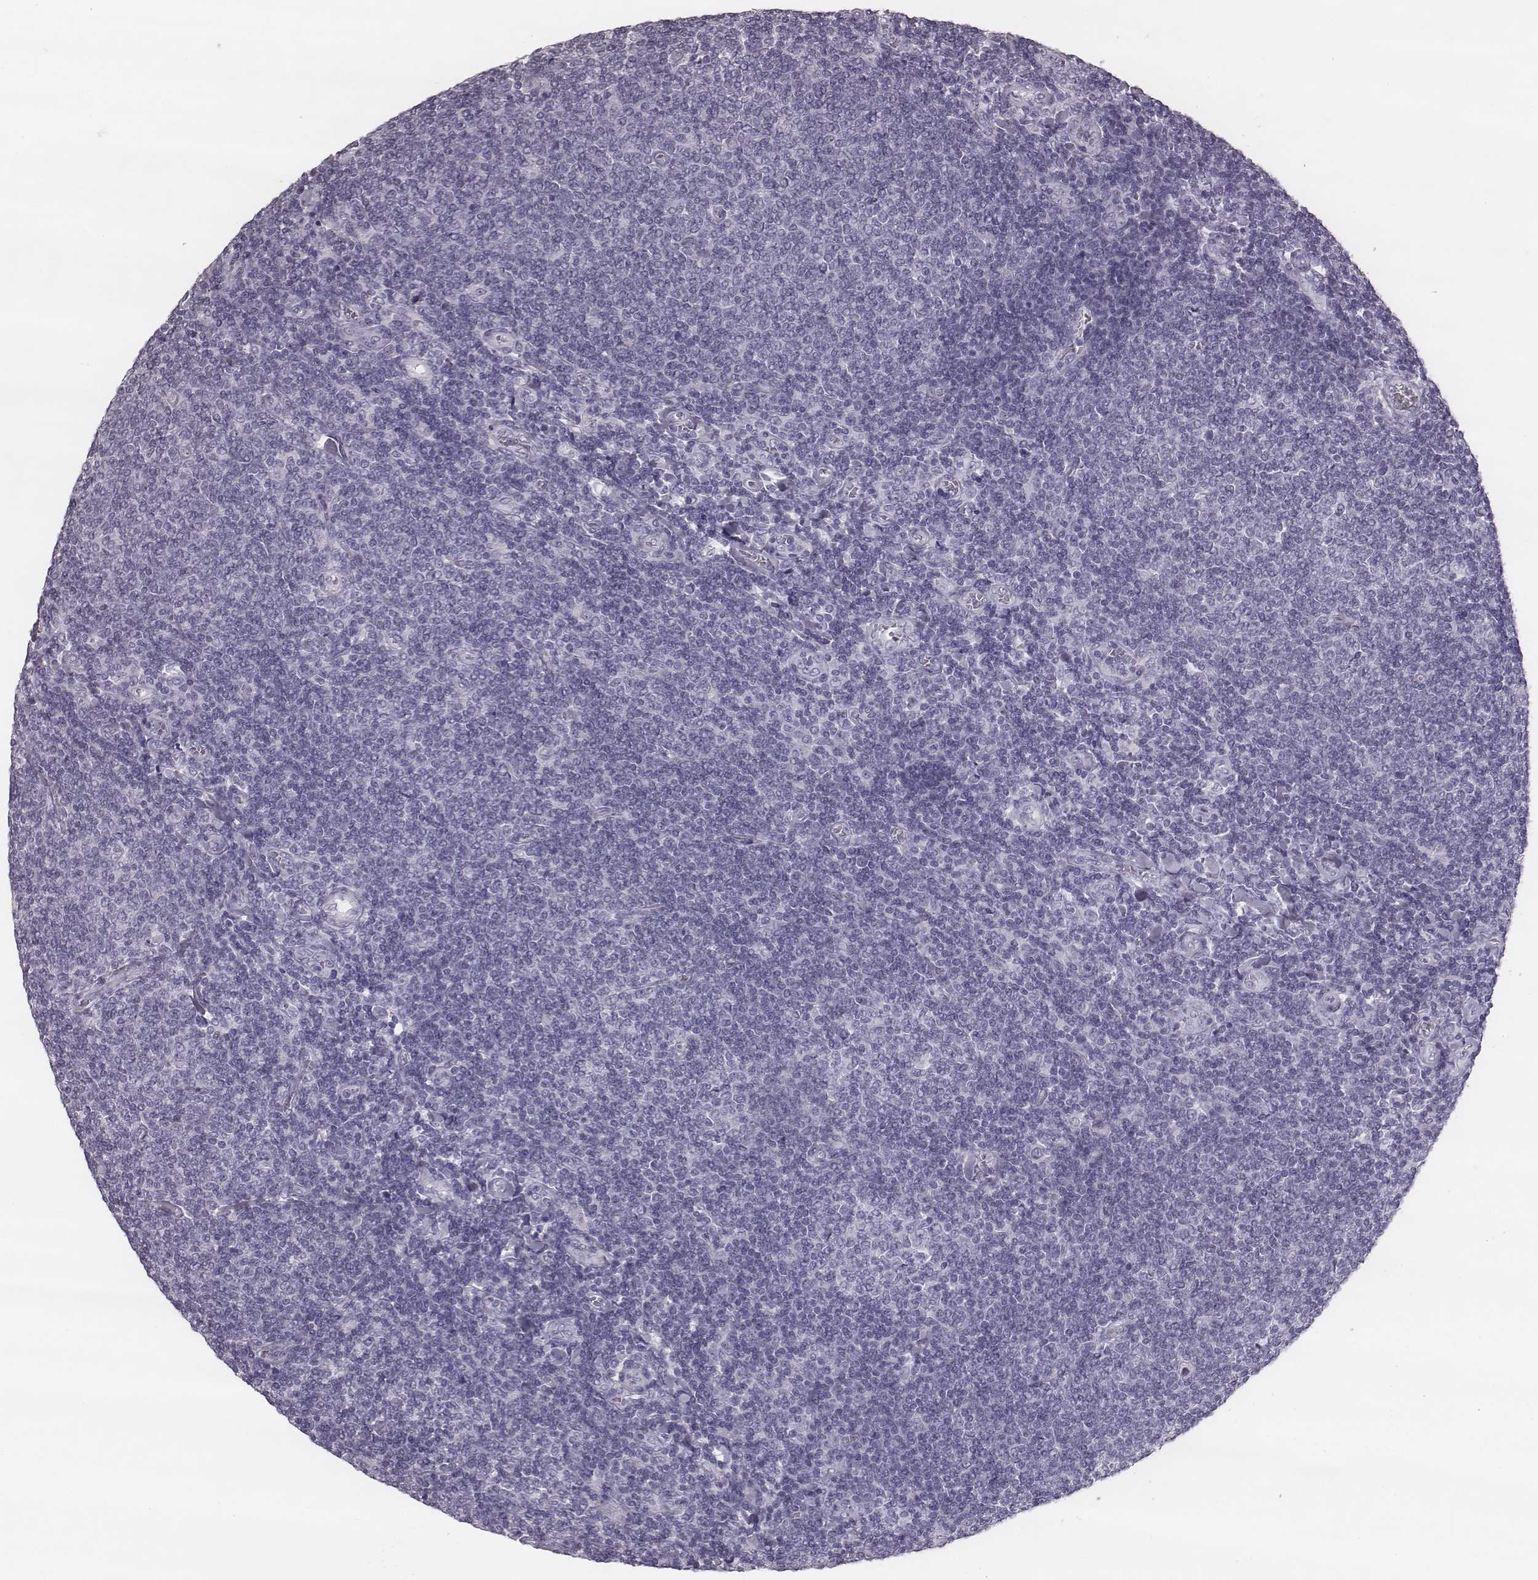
{"staining": {"intensity": "negative", "quantity": "none", "location": "none"}, "tissue": "lymphoma", "cell_type": "Tumor cells", "image_type": "cancer", "snomed": [{"axis": "morphology", "description": "Malignant lymphoma, non-Hodgkin's type, Low grade"}, {"axis": "topography", "description": "Lymph node"}], "caption": "There is no significant staining in tumor cells of lymphoma. Nuclei are stained in blue.", "gene": "KRT74", "patient": {"sex": "male", "age": 52}}